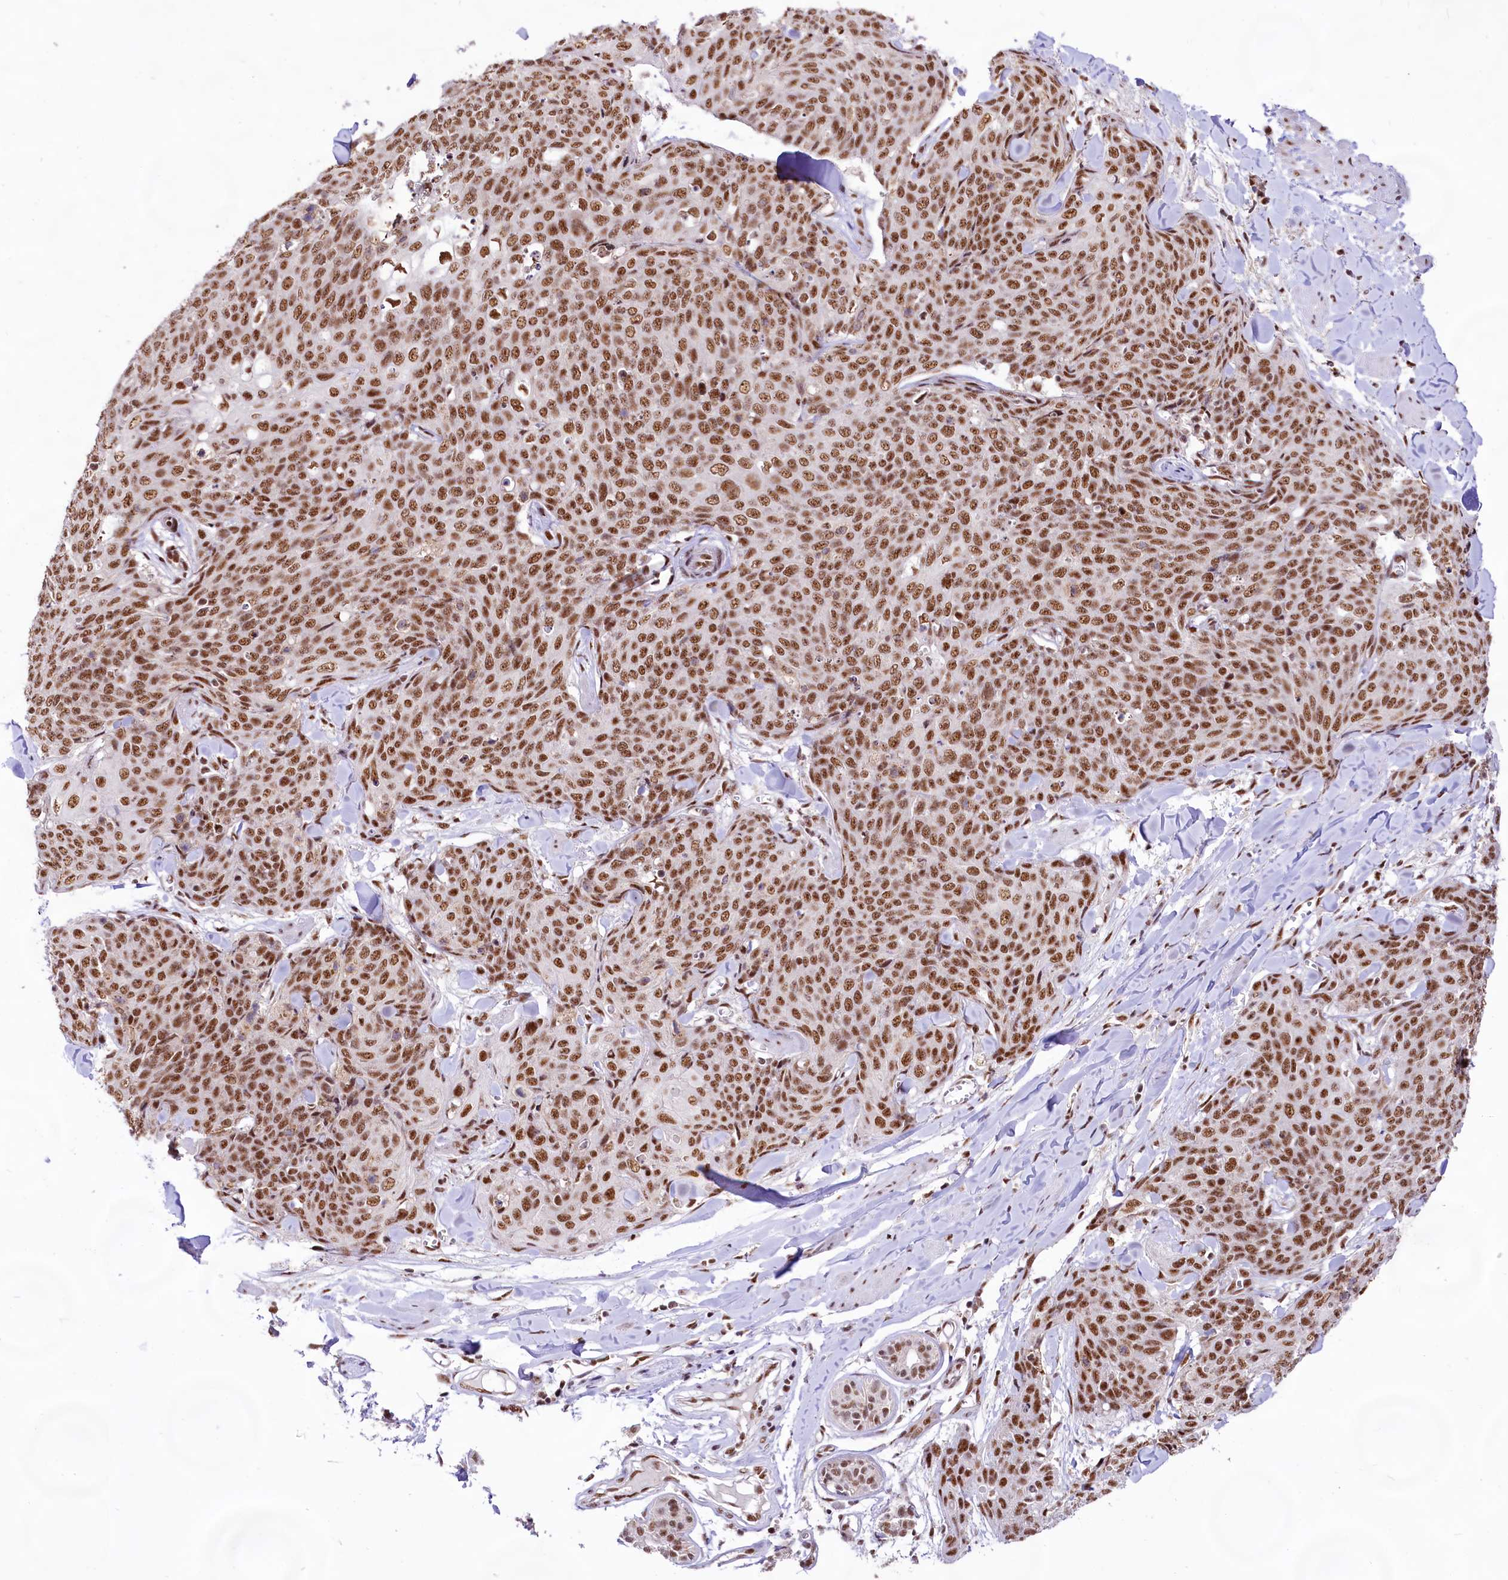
{"staining": {"intensity": "strong", "quantity": ">75%", "location": "nuclear"}, "tissue": "skin cancer", "cell_type": "Tumor cells", "image_type": "cancer", "snomed": [{"axis": "morphology", "description": "Squamous cell carcinoma, NOS"}, {"axis": "topography", "description": "Skin"}, {"axis": "topography", "description": "Vulva"}], "caption": "Immunohistochemistry image of neoplastic tissue: human skin cancer stained using immunohistochemistry (IHC) exhibits high levels of strong protein expression localized specifically in the nuclear of tumor cells, appearing as a nuclear brown color.", "gene": "HIRA", "patient": {"sex": "female", "age": 85}}